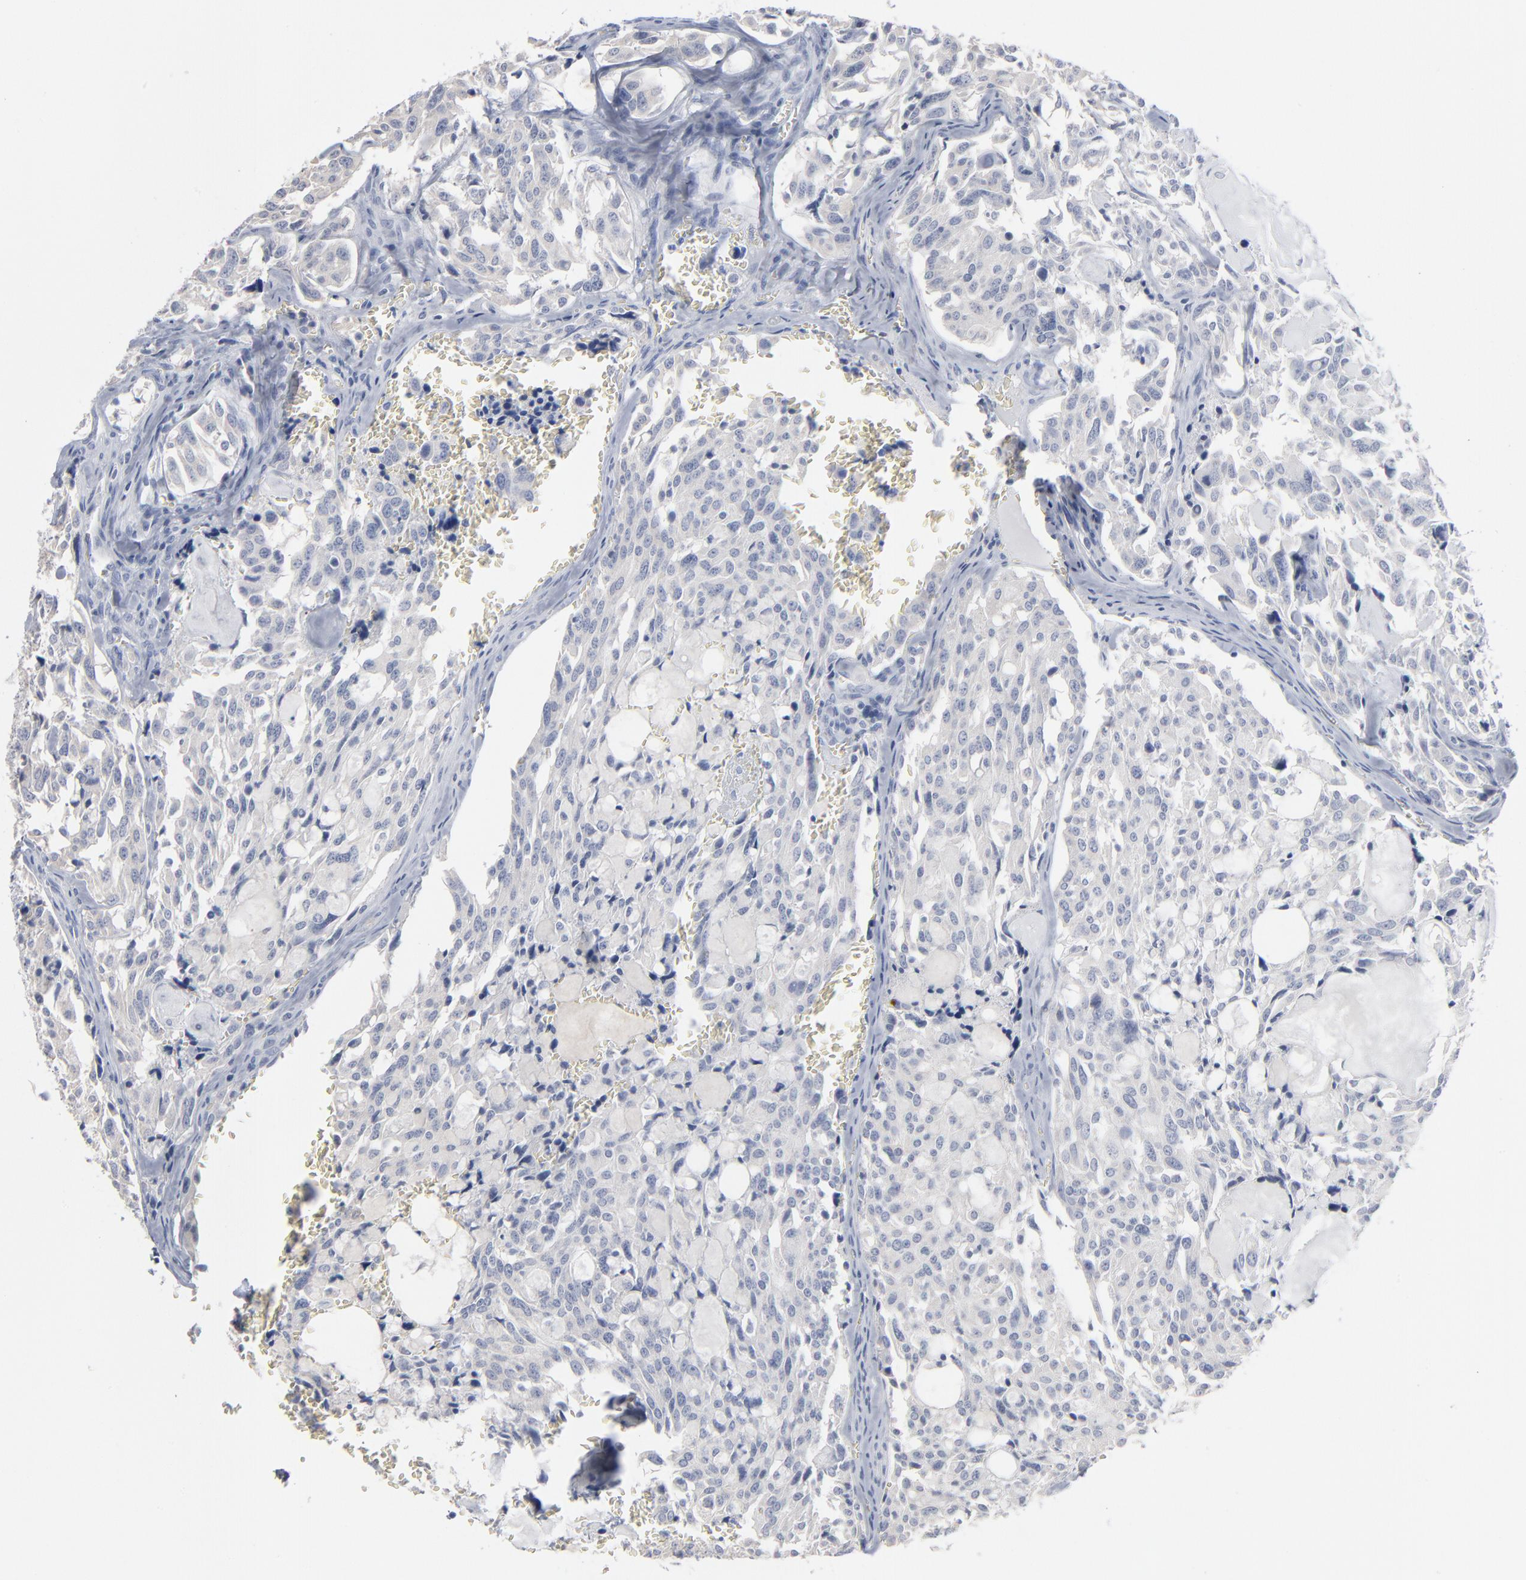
{"staining": {"intensity": "negative", "quantity": "none", "location": "none"}, "tissue": "thyroid cancer", "cell_type": "Tumor cells", "image_type": "cancer", "snomed": [{"axis": "morphology", "description": "Carcinoma, NOS"}, {"axis": "morphology", "description": "Carcinoid, malignant, NOS"}, {"axis": "topography", "description": "Thyroid gland"}], "caption": "There is no significant expression in tumor cells of thyroid cancer (carcinoma).", "gene": "PAGE1", "patient": {"sex": "male", "age": 33}}